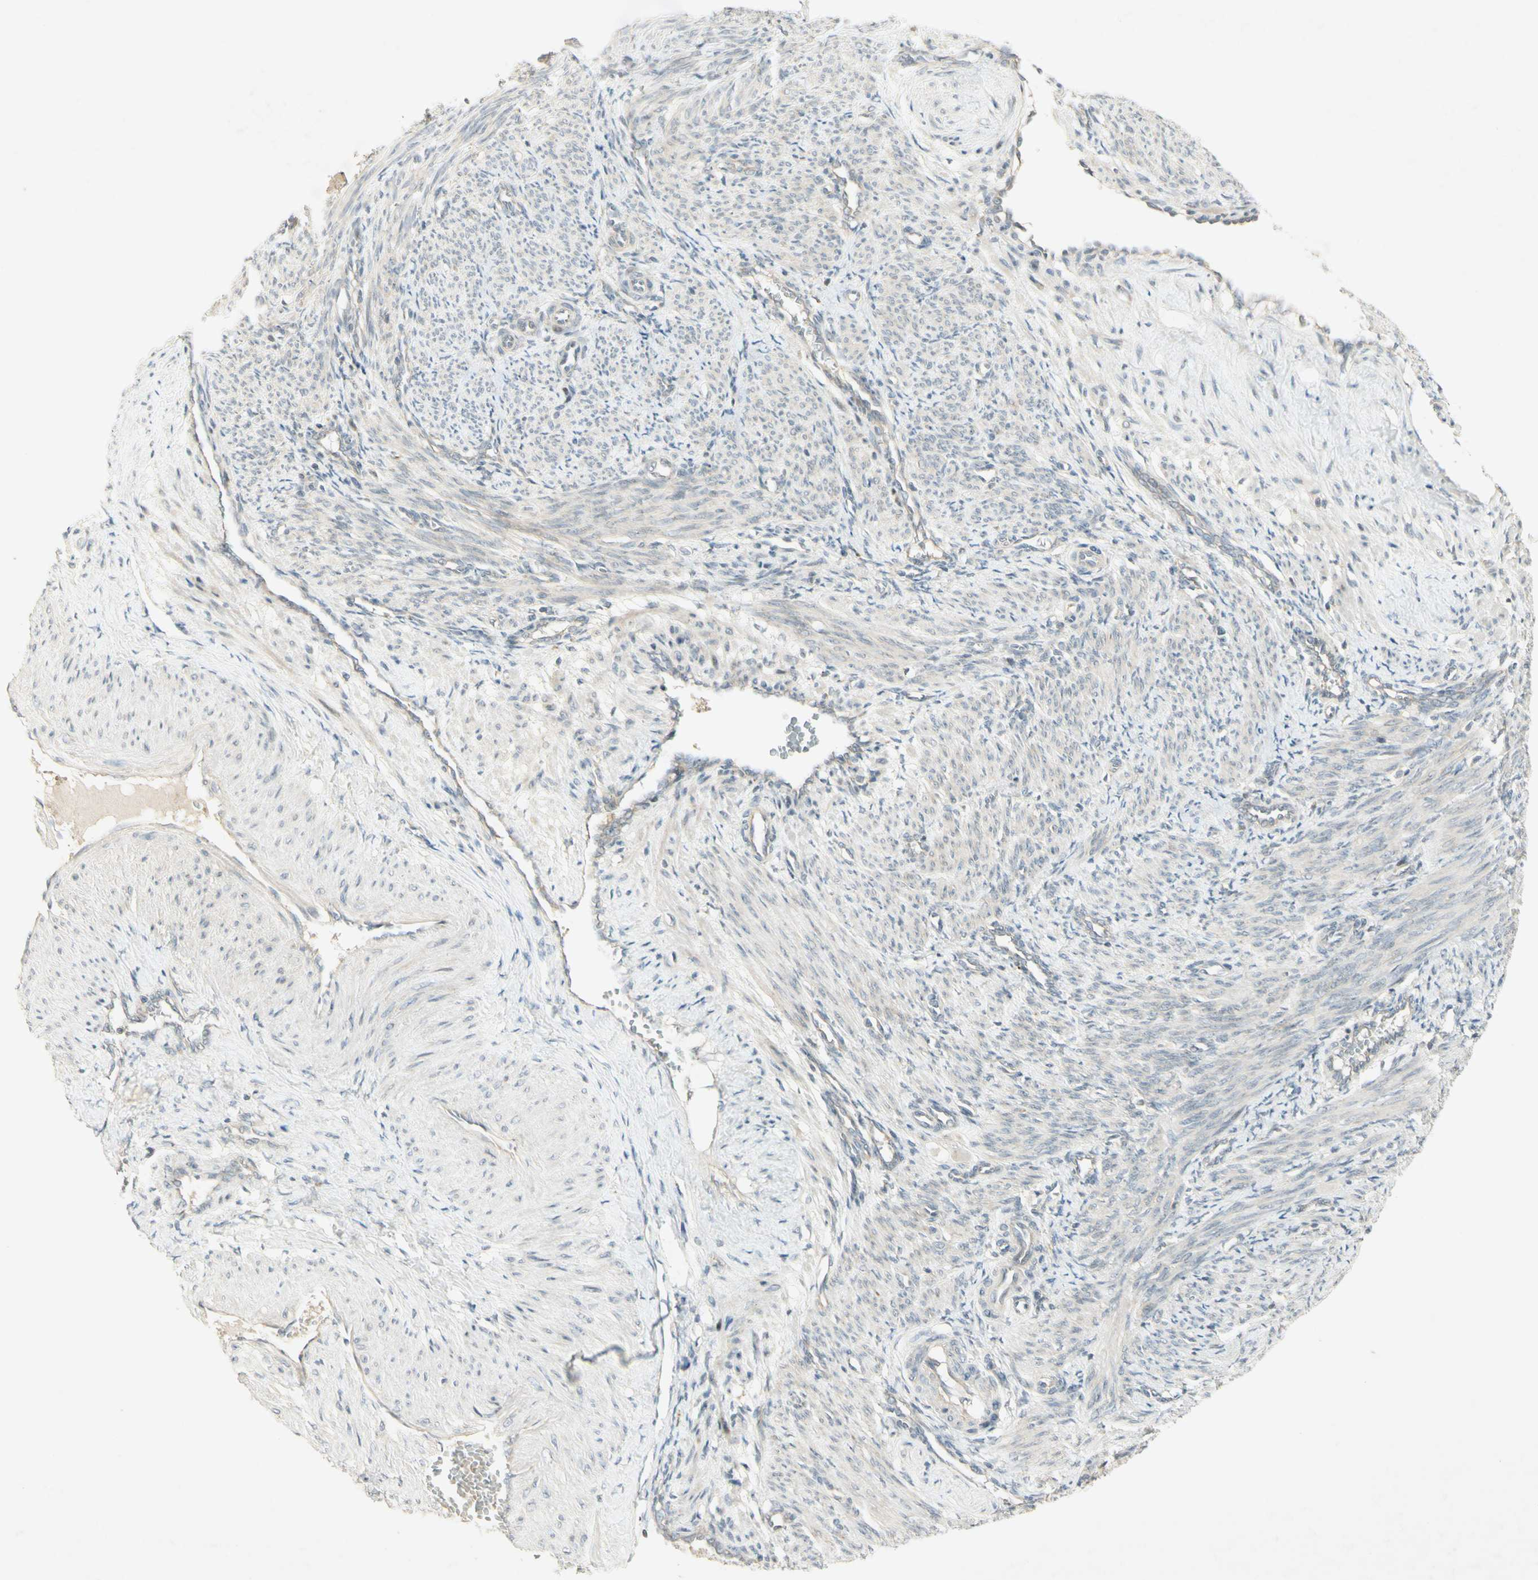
{"staining": {"intensity": "weak", "quantity": "25%-75%", "location": "cytoplasmic/membranous"}, "tissue": "smooth muscle", "cell_type": "Smooth muscle cells", "image_type": "normal", "snomed": [{"axis": "morphology", "description": "Normal tissue, NOS"}, {"axis": "topography", "description": "Endometrium"}], "caption": "Immunohistochemical staining of benign smooth muscle exhibits weak cytoplasmic/membranous protein staining in approximately 25%-75% of smooth muscle cells. The staining is performed using DAB (3,3'-diaminobenzidine) brown chromogen to label protein expression. The nuclei are counter-stained blue using hematoxylin.", "gene": "ETF1", "patient": {"sex": "female", "age": 33}}